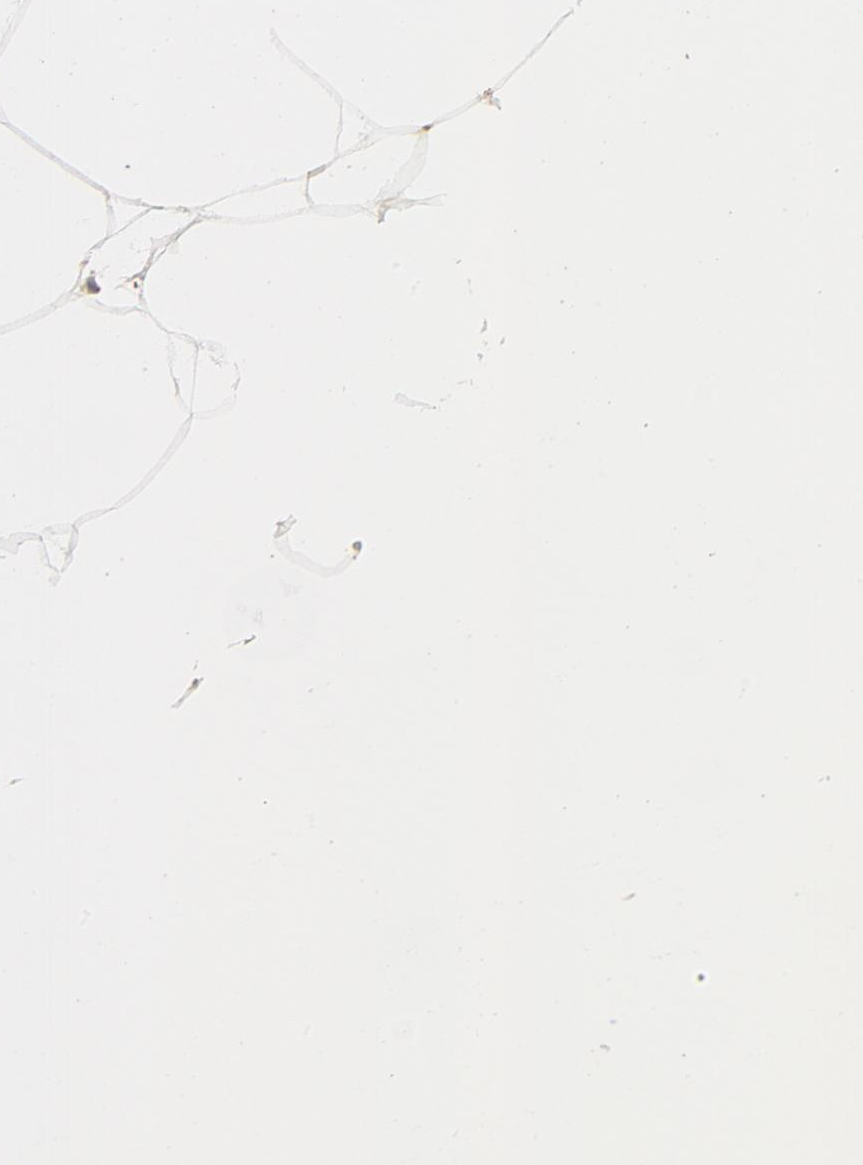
{"staining": {"intensity": "negative", "quantity": "none", "location": "none"}, "tissue": "adipose tissue", "cell_type": "Adipocytes", "image_type": "normal", "snomed": [{"axis": "morphology", "description": "Normal tissue, NOS"}, {"axis": "morphology", "description": "Duct carcinoma"}, {"axis": "topography", "description": "Breast"}, {"axis": "topography", "description": "Adipose tissue"}], "caption": "A high-resolution histopathology image shows IHC staining of normal adipose tissue, which demonstrates no significant staining in adipocytes.", "gene": "RAB5C", "patient": {"sex": "female", "age": 37}}